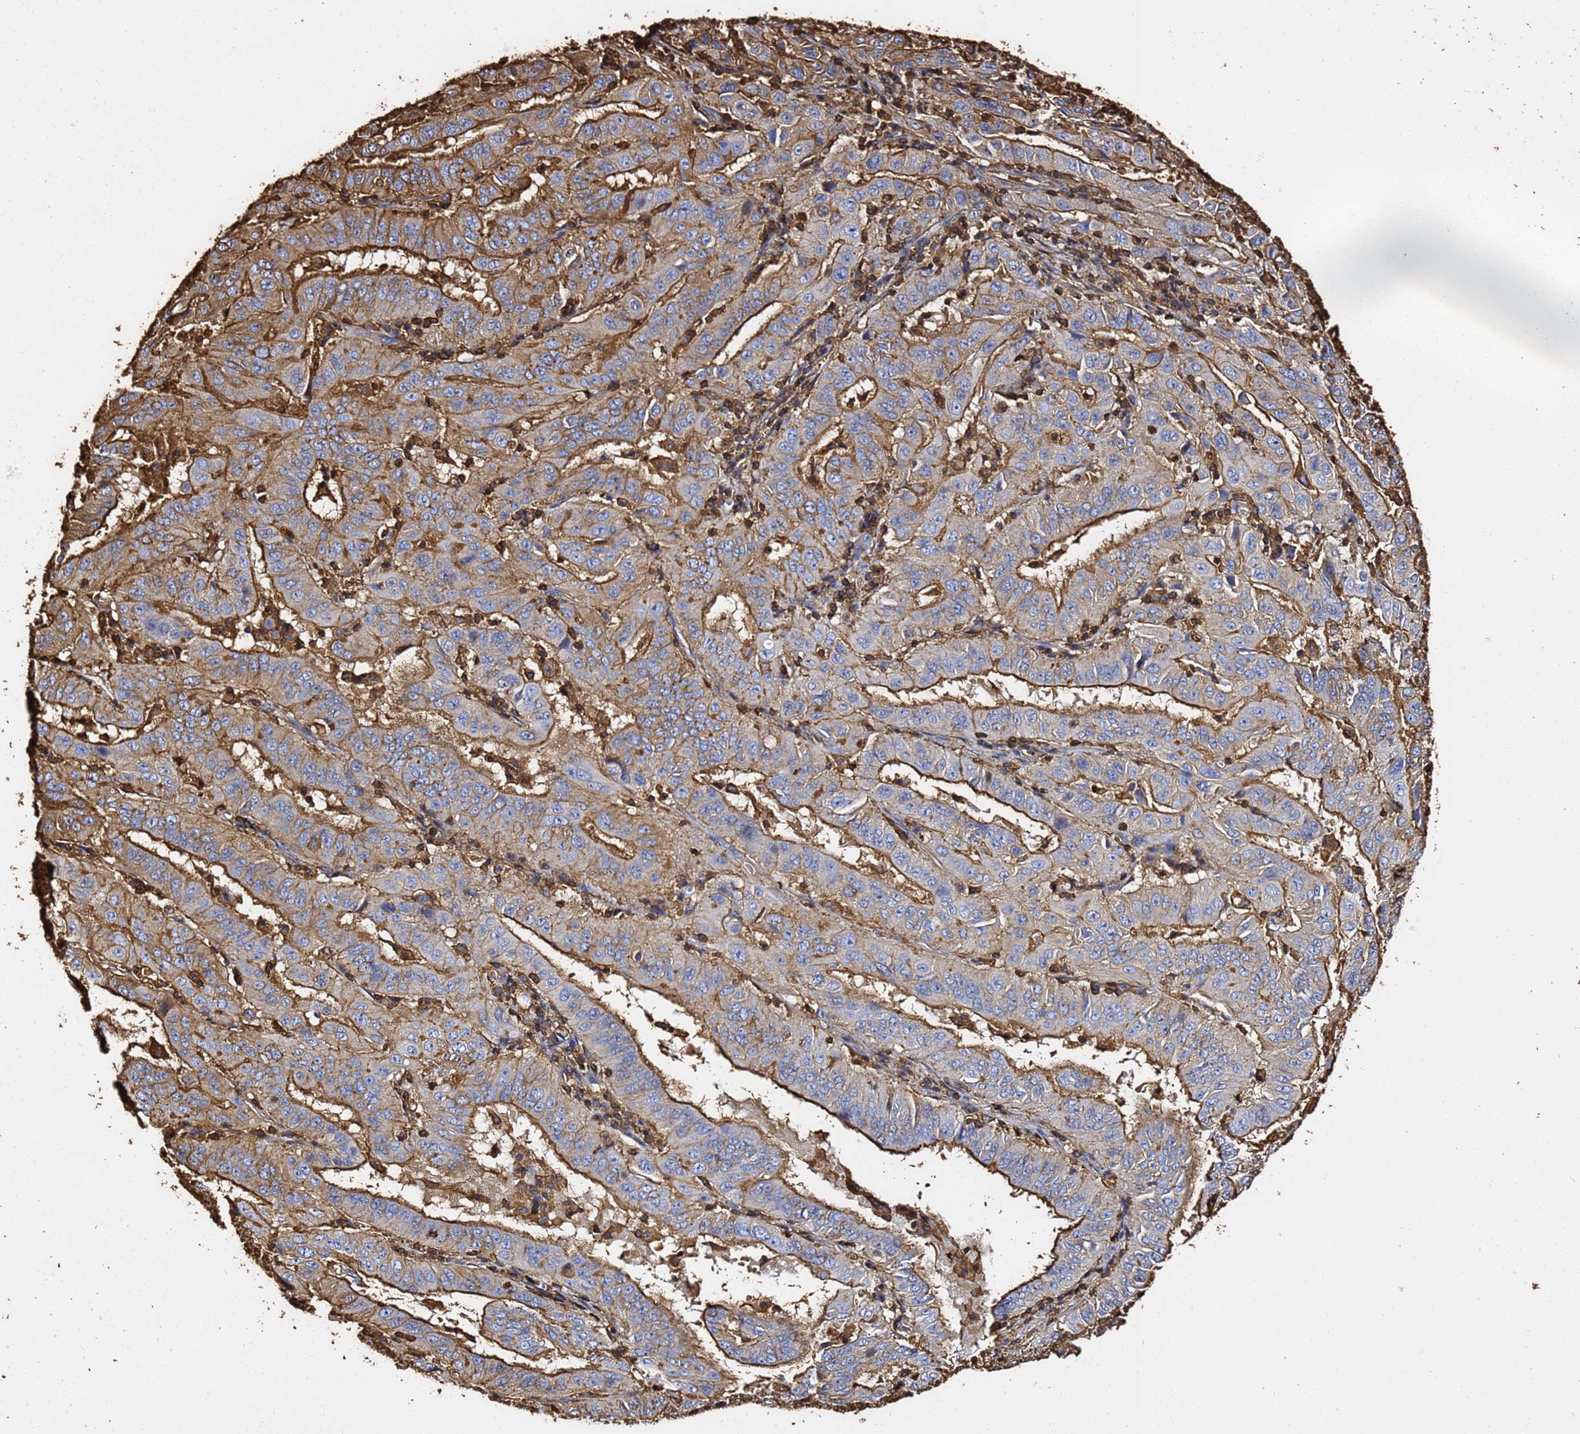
{"staining": {"intensity": "strong", "quantity": "25%-75%", "location": "cytoplasmic/membranous"}, "tissue": "pancreatic cancer", "cell_type": "Tumor cells", "image_type": "cancer", "snomed": [{"axis": "morphology", "description": "Adenocarcinoma, NOS"}, {"axis": "topography", "description": "Pancreas"}], "caption": "Pancreatic adenocarcinoma tissue demonstrates strong cytoplasmic/membranous staining in about 25%-75% of tumor cells", "gene": "ACTB", "patient": {"sex": "male", "age": 63}}